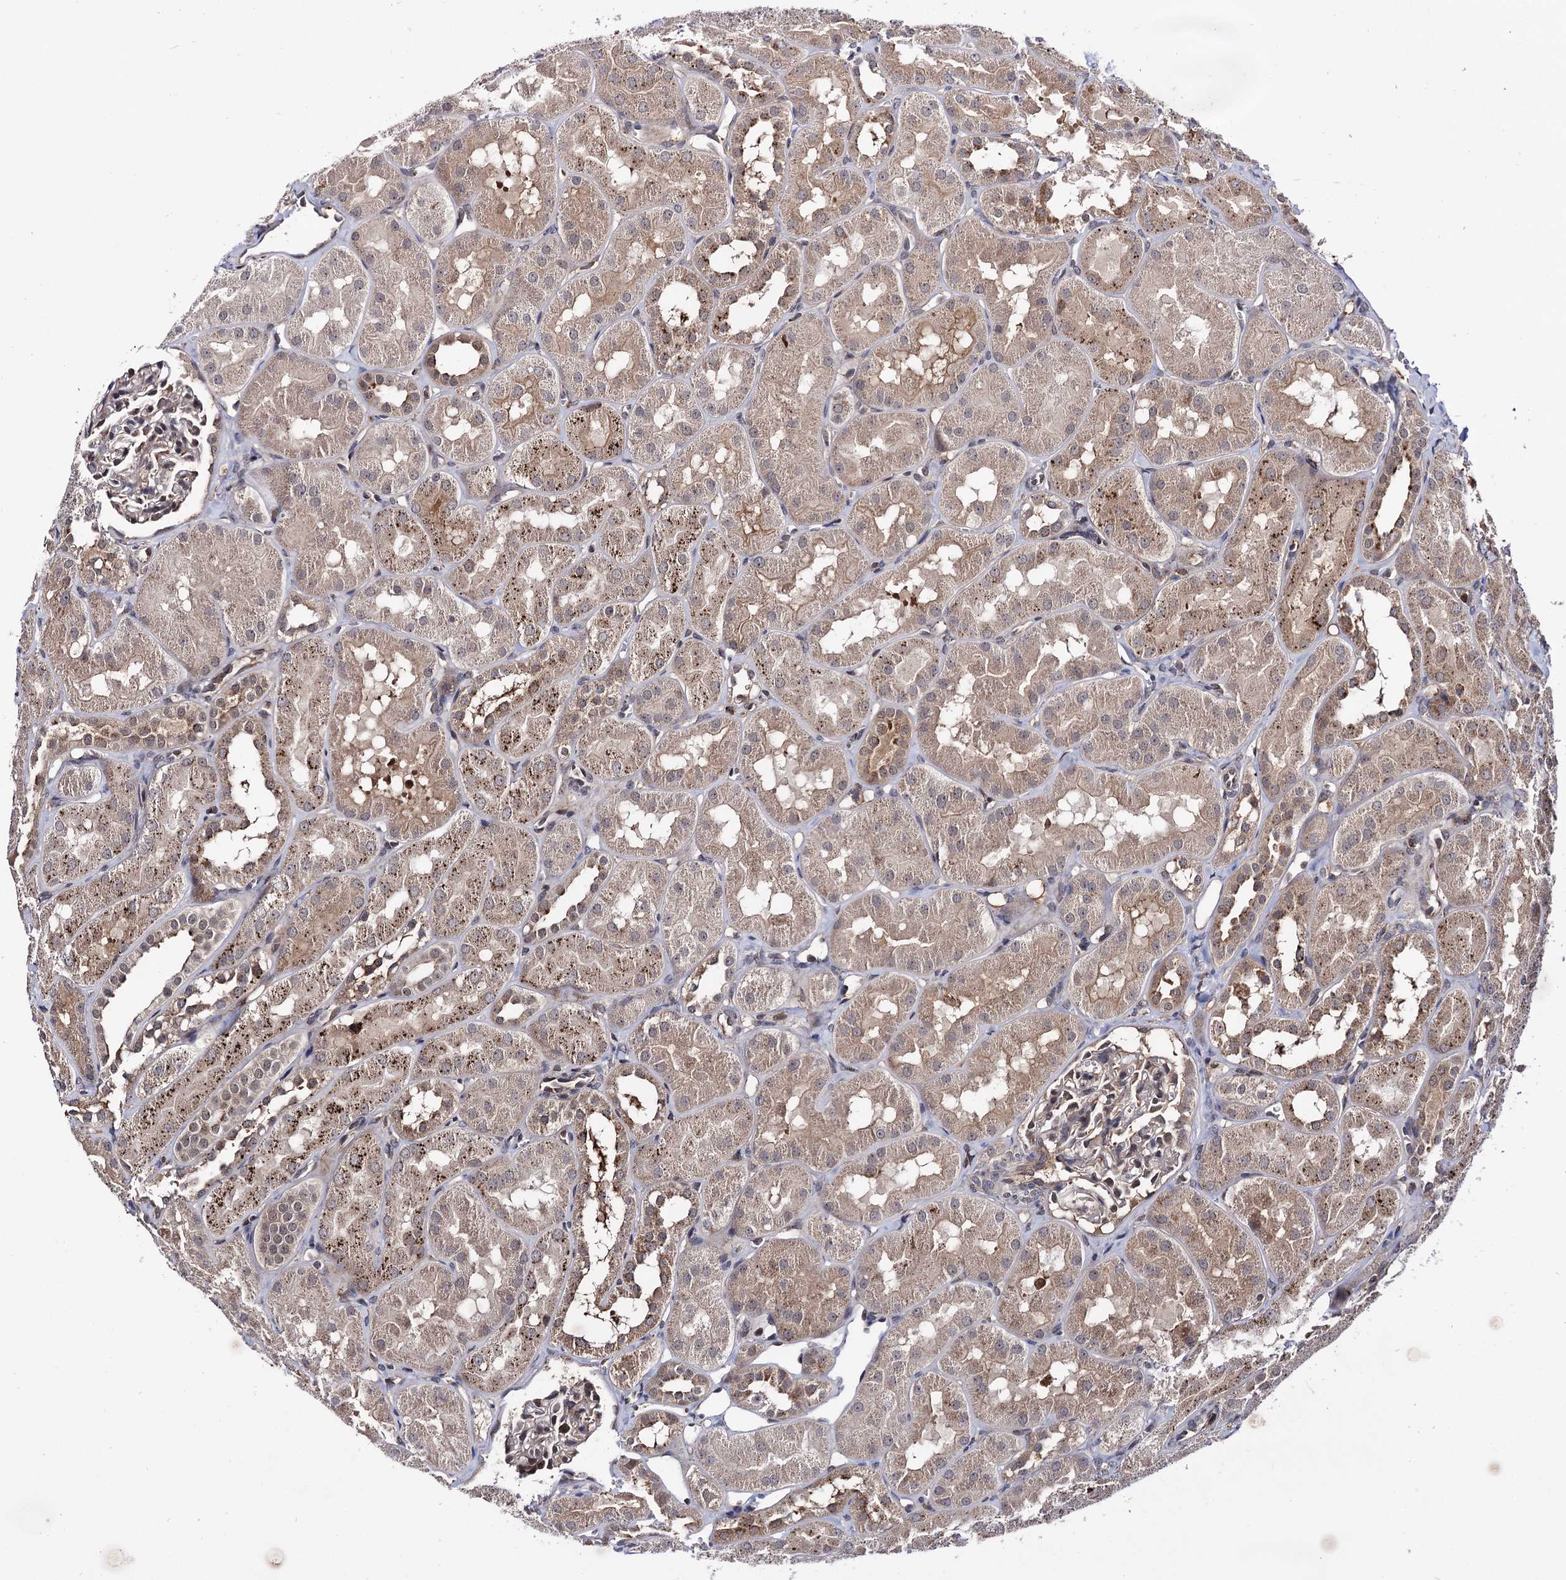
{"staining": {"intensity": "weak", "quantity": "25%-75%", "location": "cytoplasmic/membranous"}, "tissue": "kidney", "cell_type": "Cells in glomeruli", "image_type": "normal", "snomed": [{"axis": "morphology", "description": "Normal tissue, NOS"}, {"axis": "topography", "description": "Kidney"}, {"axis": "topography", "description": "Urinary bladder"}], "caption": "Kidney stained with immunohistochemistry exhibits weak cytoplasmic/membranous staining in approximately 25%-75% of cells in glomeruli.", "gene": "MICAL2", "patient": {"sex": "male", "age": 16}}